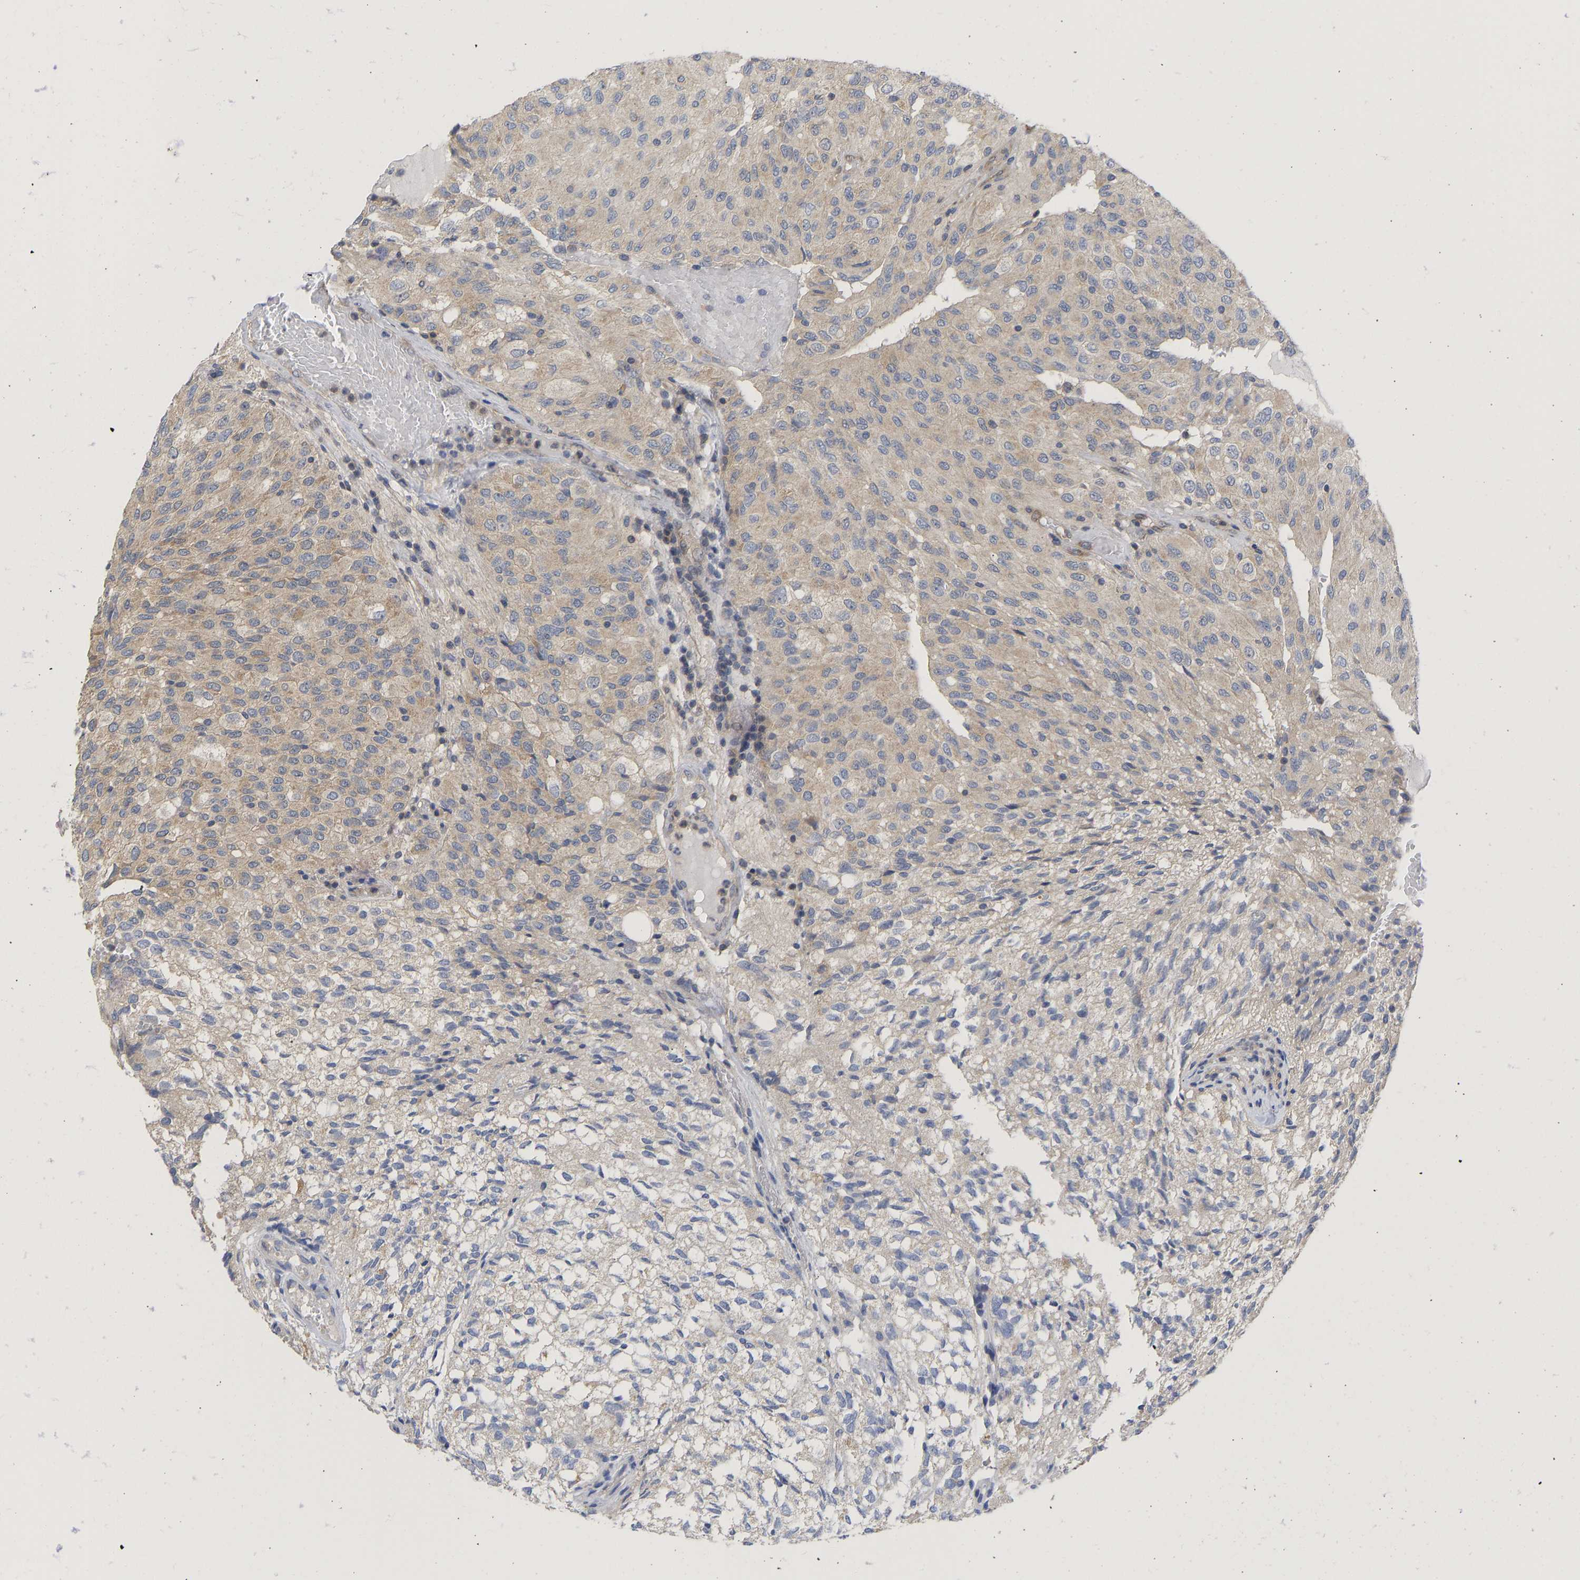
{"staining": {"intensity": "weak", "quantity": "<25%", "location": "cytoplasmic/membranous"}, "tissue": "glioma", "cell_type": "Tumor cells", "image_type": "cancer", "snomed": [{"axis": "morphology", "description": "Glioma, malignant, High grade"}, {"axis": "topography", "description": "Brain"}], "caption": "This micrograph is of malignant high-grade glioma stained with immunohistochemistry to label a protein in brown with the nuclei are counter-stained blue. There is no expression in tumor cells.", "gene": "MAP2K3", "patient": {"sex": "male", "age": 32}}